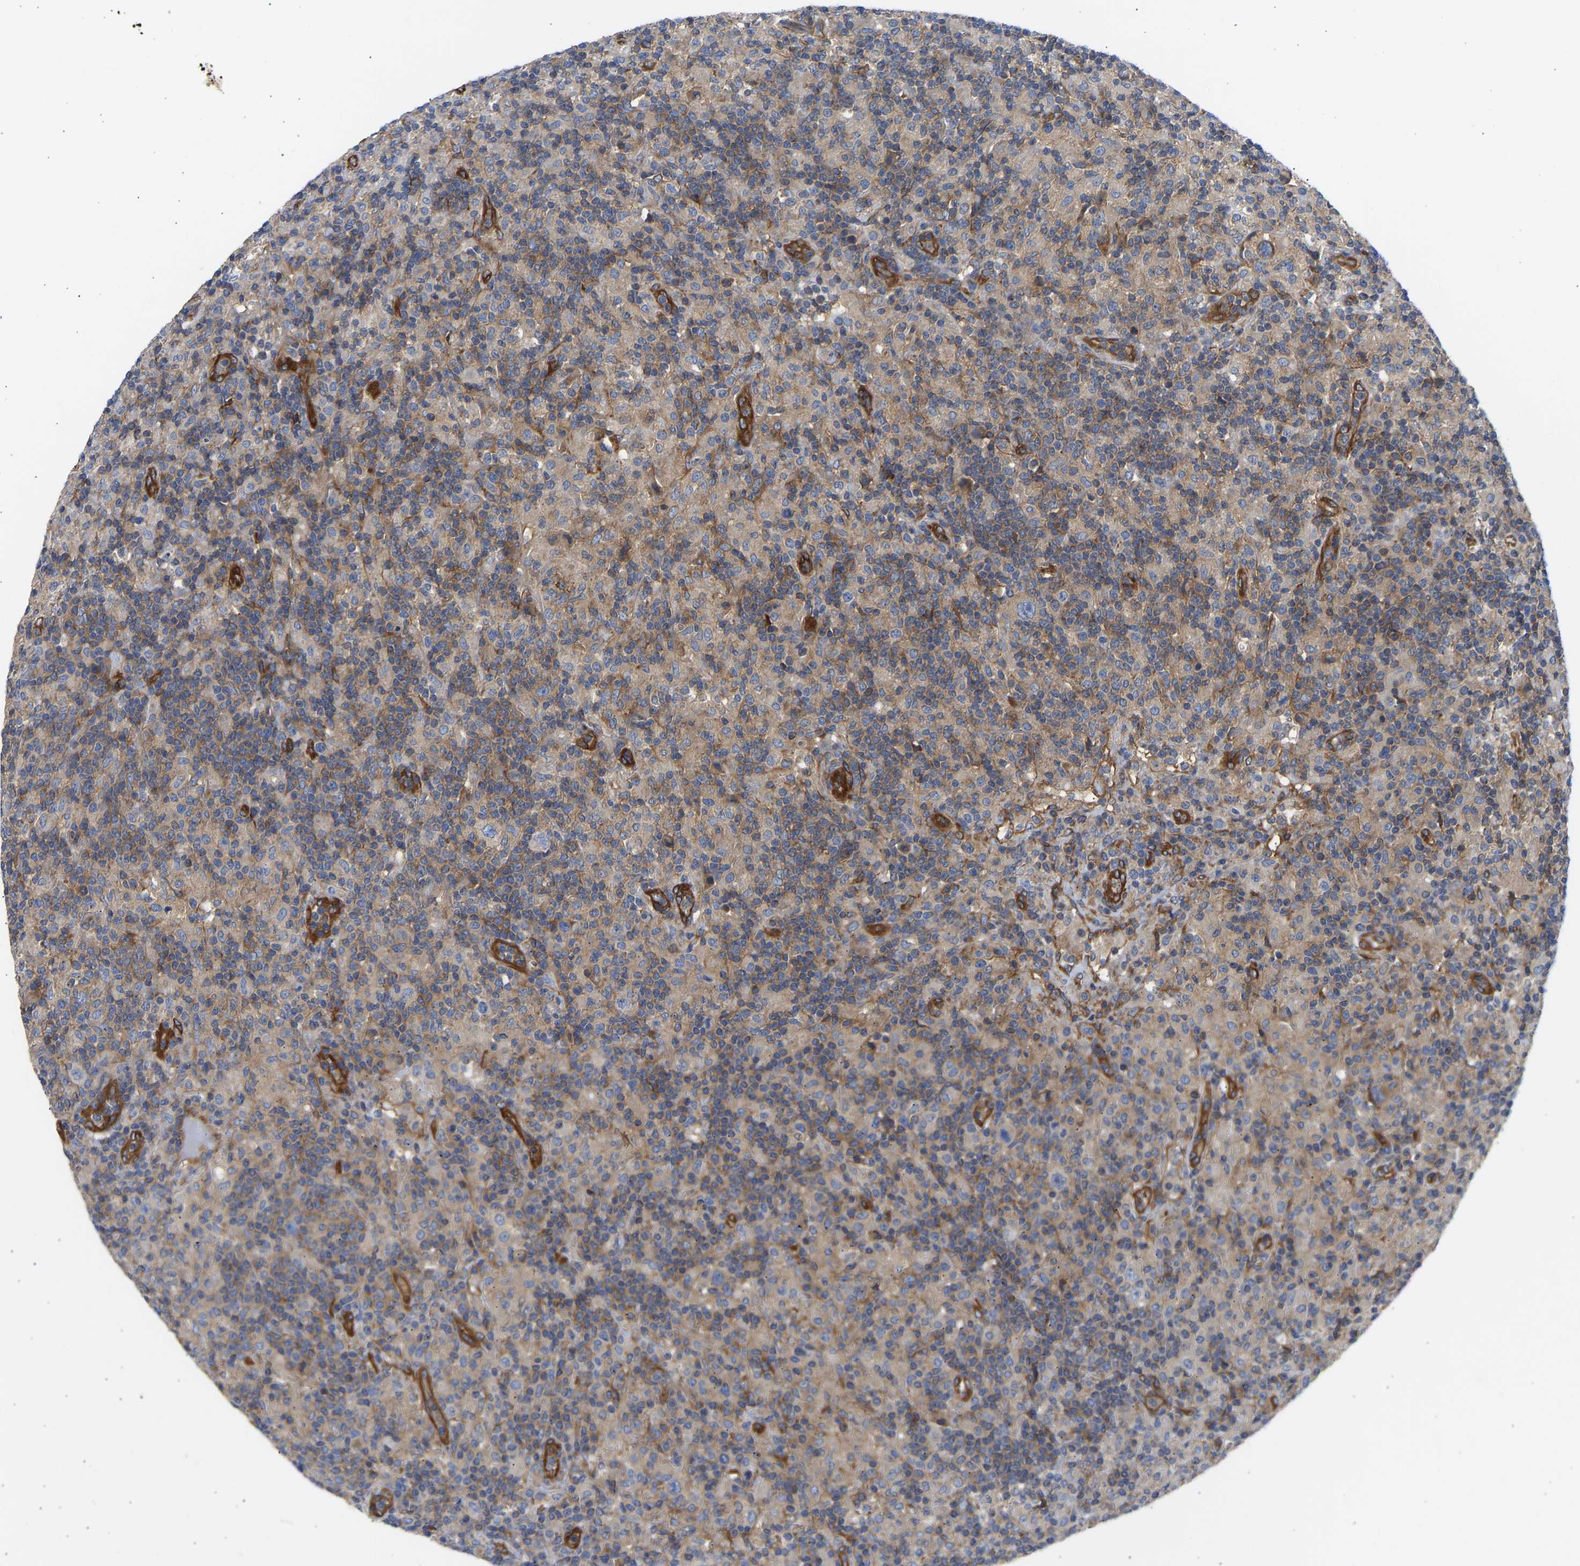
{"staining": {"intensity": "weak", "quantity": "25%-75%", "location": "cytoplasmic/membranous"}, "tissue": "lymphoma", "cell_type": "Tumor cells", "image_type": "cancer", "snomed": [{"axis": "morphology", "description": "Hodgkin's disease, NOS"}, {"axis": "topography", "description": "Lymph node"}], "caption": "An immunohistochemistry photomicrograph of neoplastic tissue is shown. Protein staining in brown shows weak cytoplasmic/membranous positivity in lymphoma within tumor cells. The staining was performed using DAB (3,3'-diaminobenzidine), with brown indicating positive protein expression. Nuclei are stained blue with hematoxylin.", "gene": "MYO1C", "patient": {"sex": "male", "age": 70}}